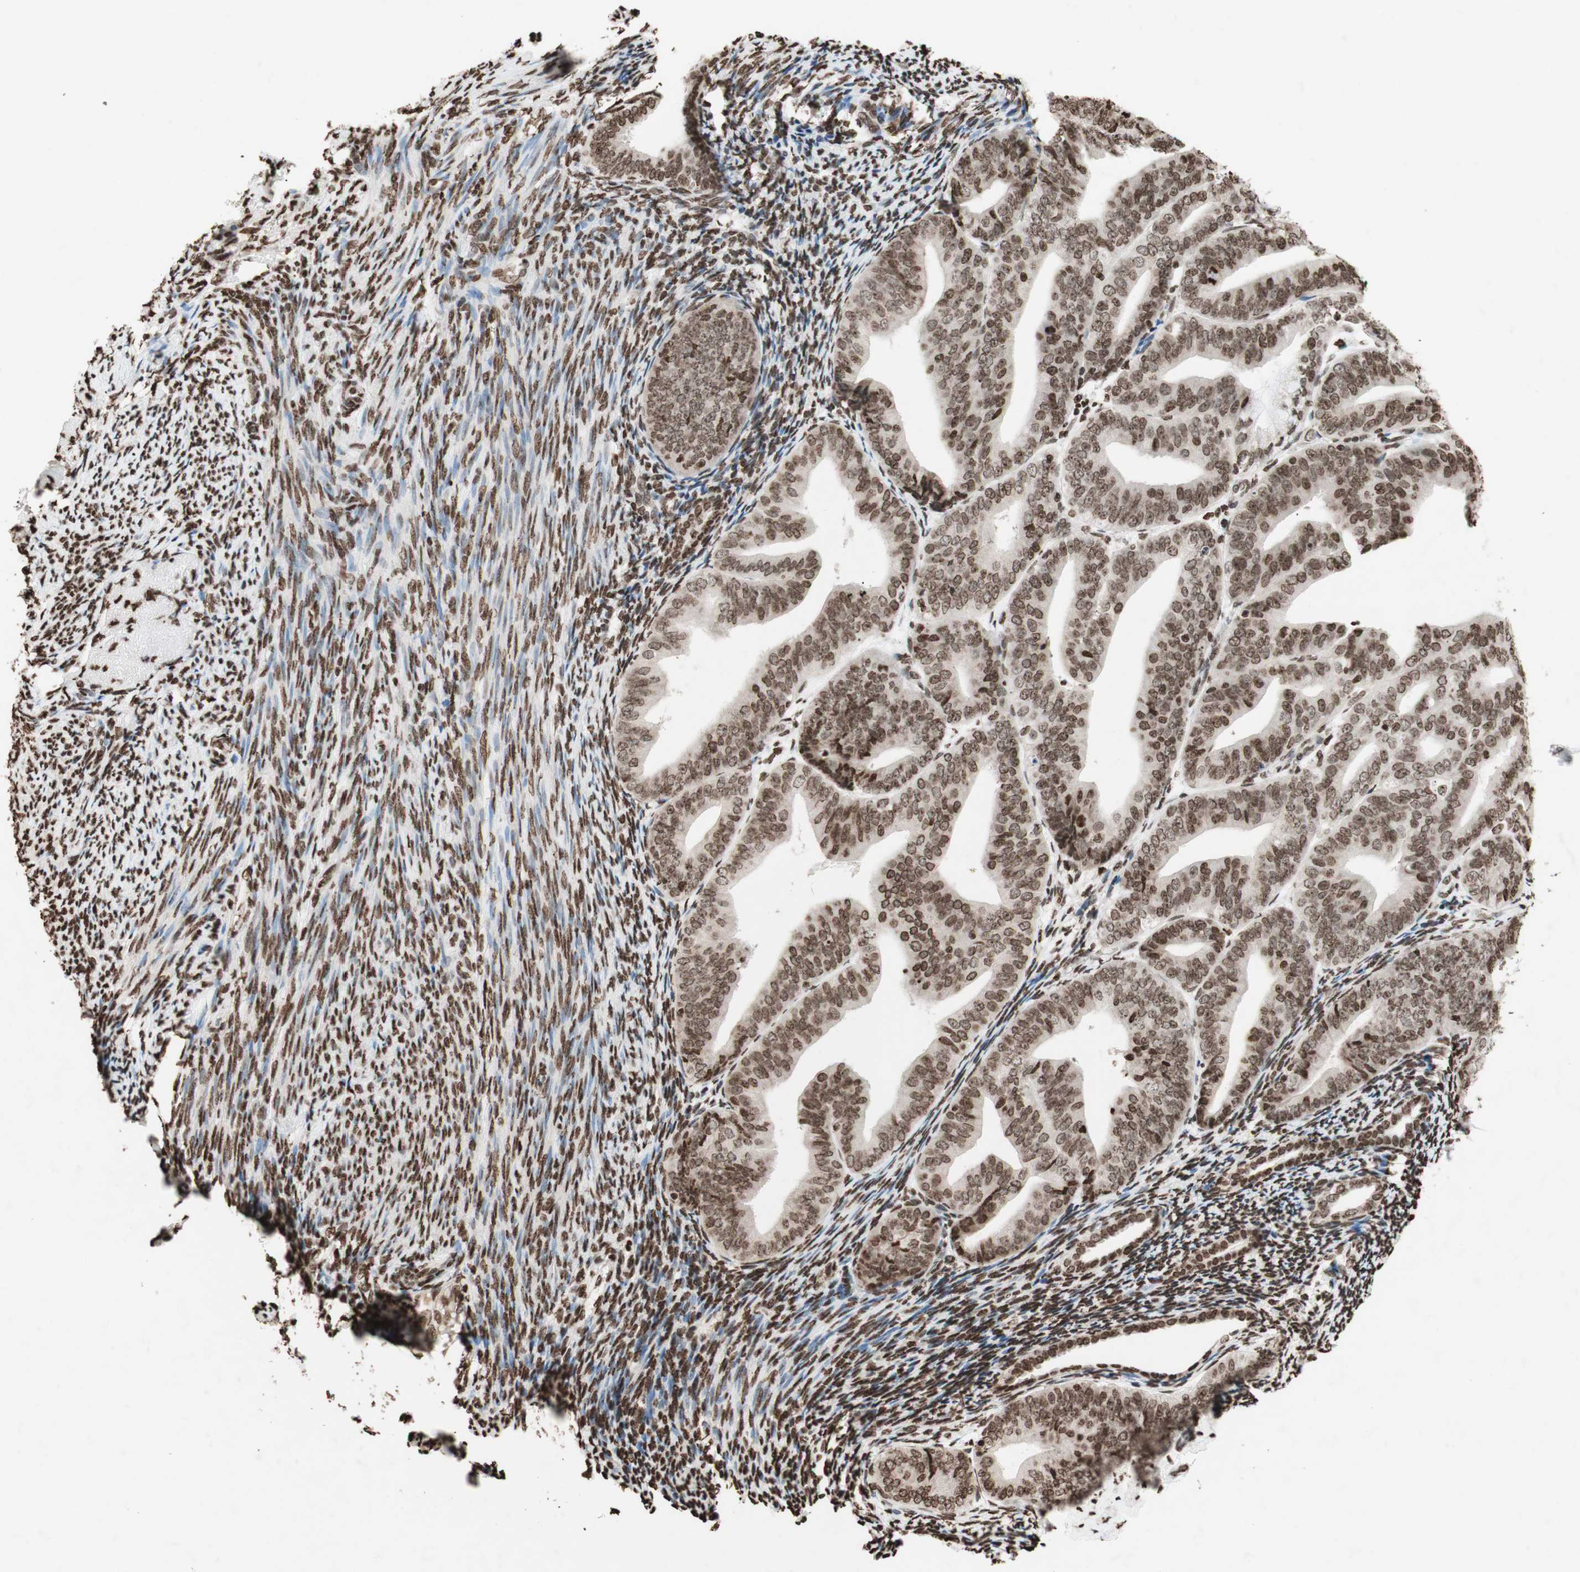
{"staining": {"intensity": "moderate", "quantity": ">75%", "location": "nuclear"}, "tissue": "endometrial cancer", "cell_type": "Tumor cells", "image_type": "cancer", "snomed": [{"axis": "morphology", "description": "Adenocarcinoma, NOS"}, {"axis": "topography", "description": "Endometrium"}], "caption": "Adenocarcinoma (endometrial) tissue exhibits moderate nuclear expression in about >75% of tumor cells (DAB IHC with brightfield microscopy, high magnification).", "gene": "NCOA3", "patient": {"sex": "female", "age": 63}}